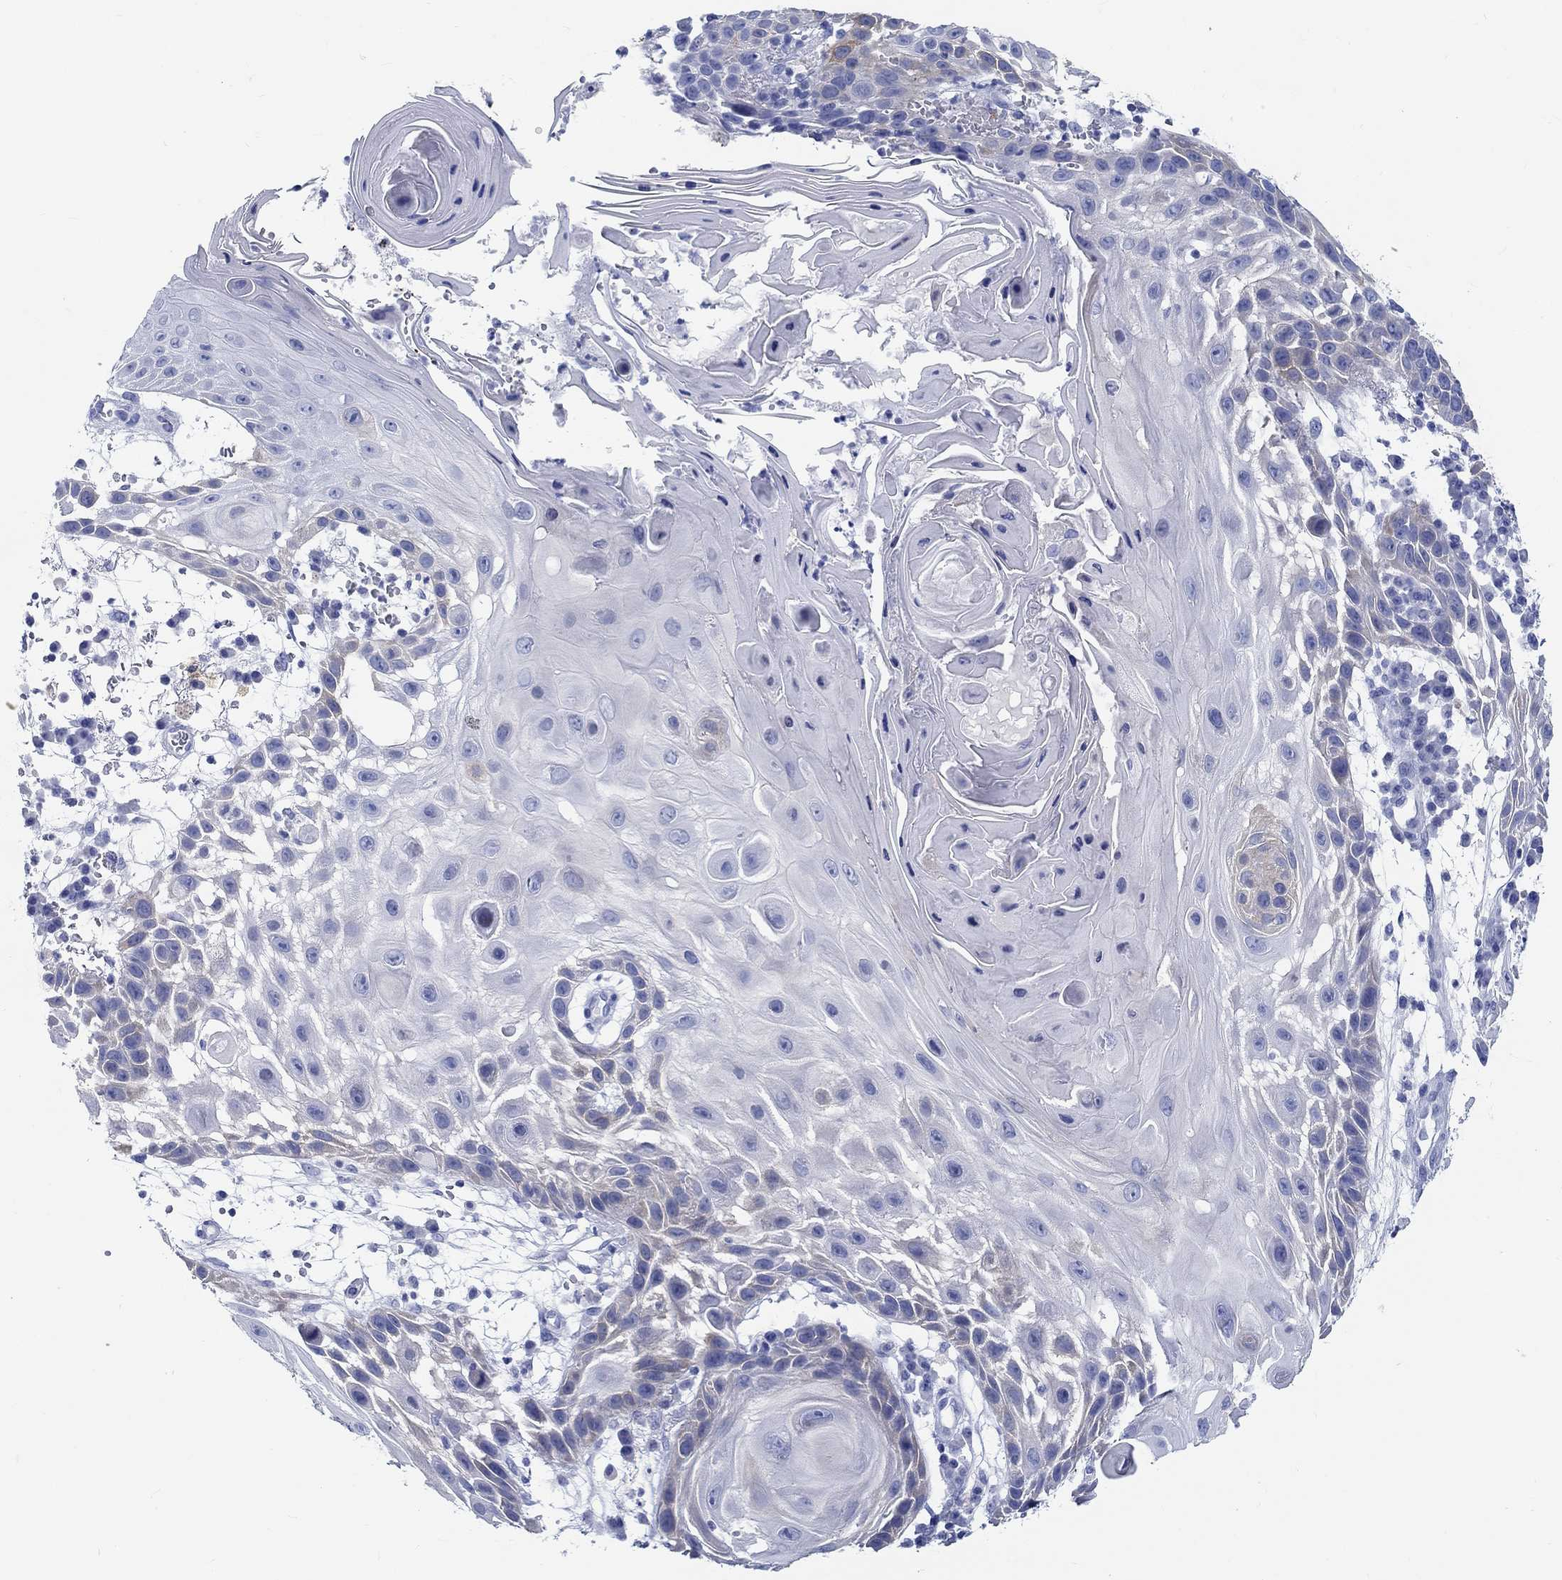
{"staining": {"intensity": "negative", "quantity": "none", "location": "none"}, "tissue": "skin cancer", "cell_type": "Tumor cells", "image_type": "cancer", "snomed": [{"axis": "morphology", "description": "Normal tissue, NOS"}, {"axis": "morphology", "description": "Squamous cell carcinoma, NOS"}, {"axis": "topography", "description": "Skin"}], "caption": "Immunohistochemistry photomicrograph of human squamous cell carcinoma (skin) stained for a protein (brown), which shows no expression in tumor cells.", "gene": "FBXO2", "patient": {"sex": "male", "age": 79}}